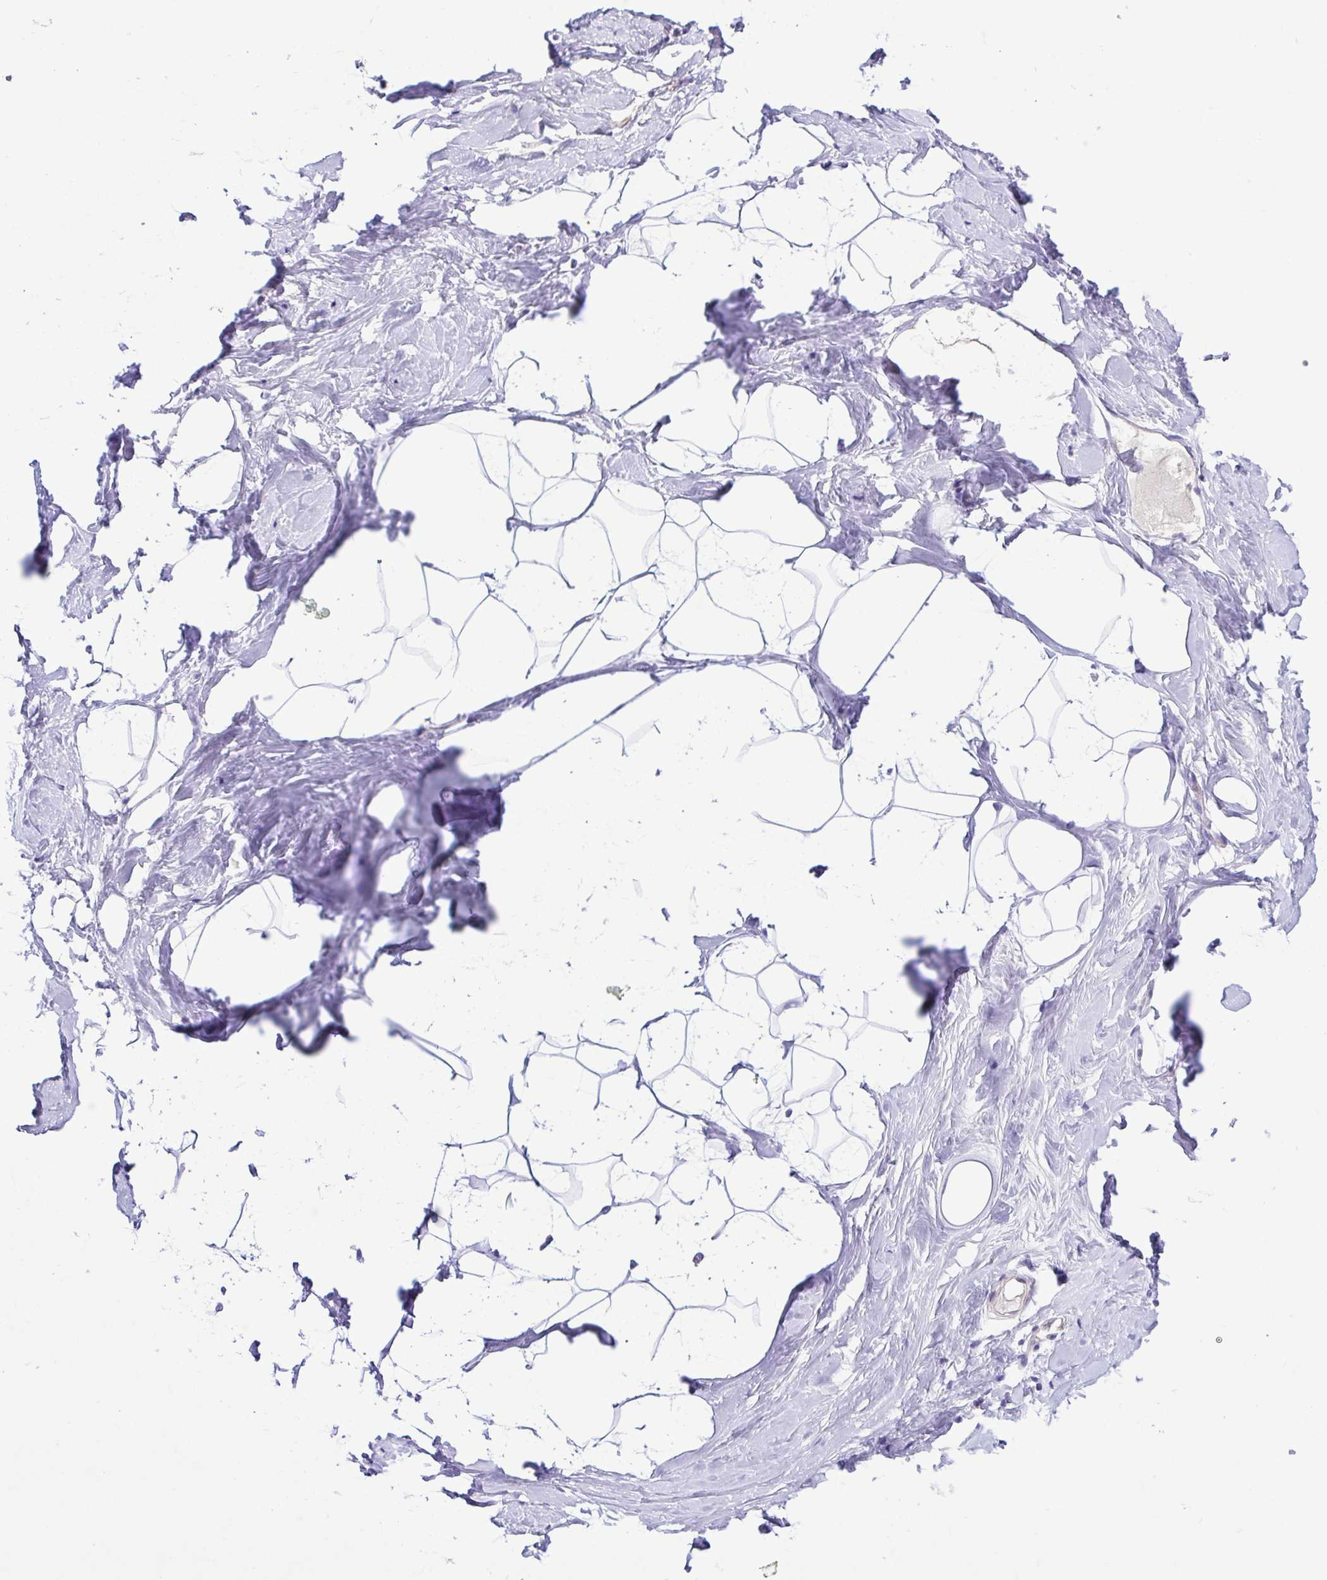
{"staining": {"intensity": "negative", "quantity": "none", "location": "none"}, "tissue": "breast", "cell_type": "Adipocytes", "image_type": "normal", "snomed": [{"axis": "morphology", "description": "Normal tissue, NOS"}, {"axis": "topography", "description": "Breast"}], "caption": "A micrograph of human breast is negative for staining in adipocytes. Brightfield microscopy of IHC stained with DAB (brown) and hematoxylin (blue), captured at high magnification.", "gene": "CYP11B1", "patient": {"sex": "female", "age": 32}}